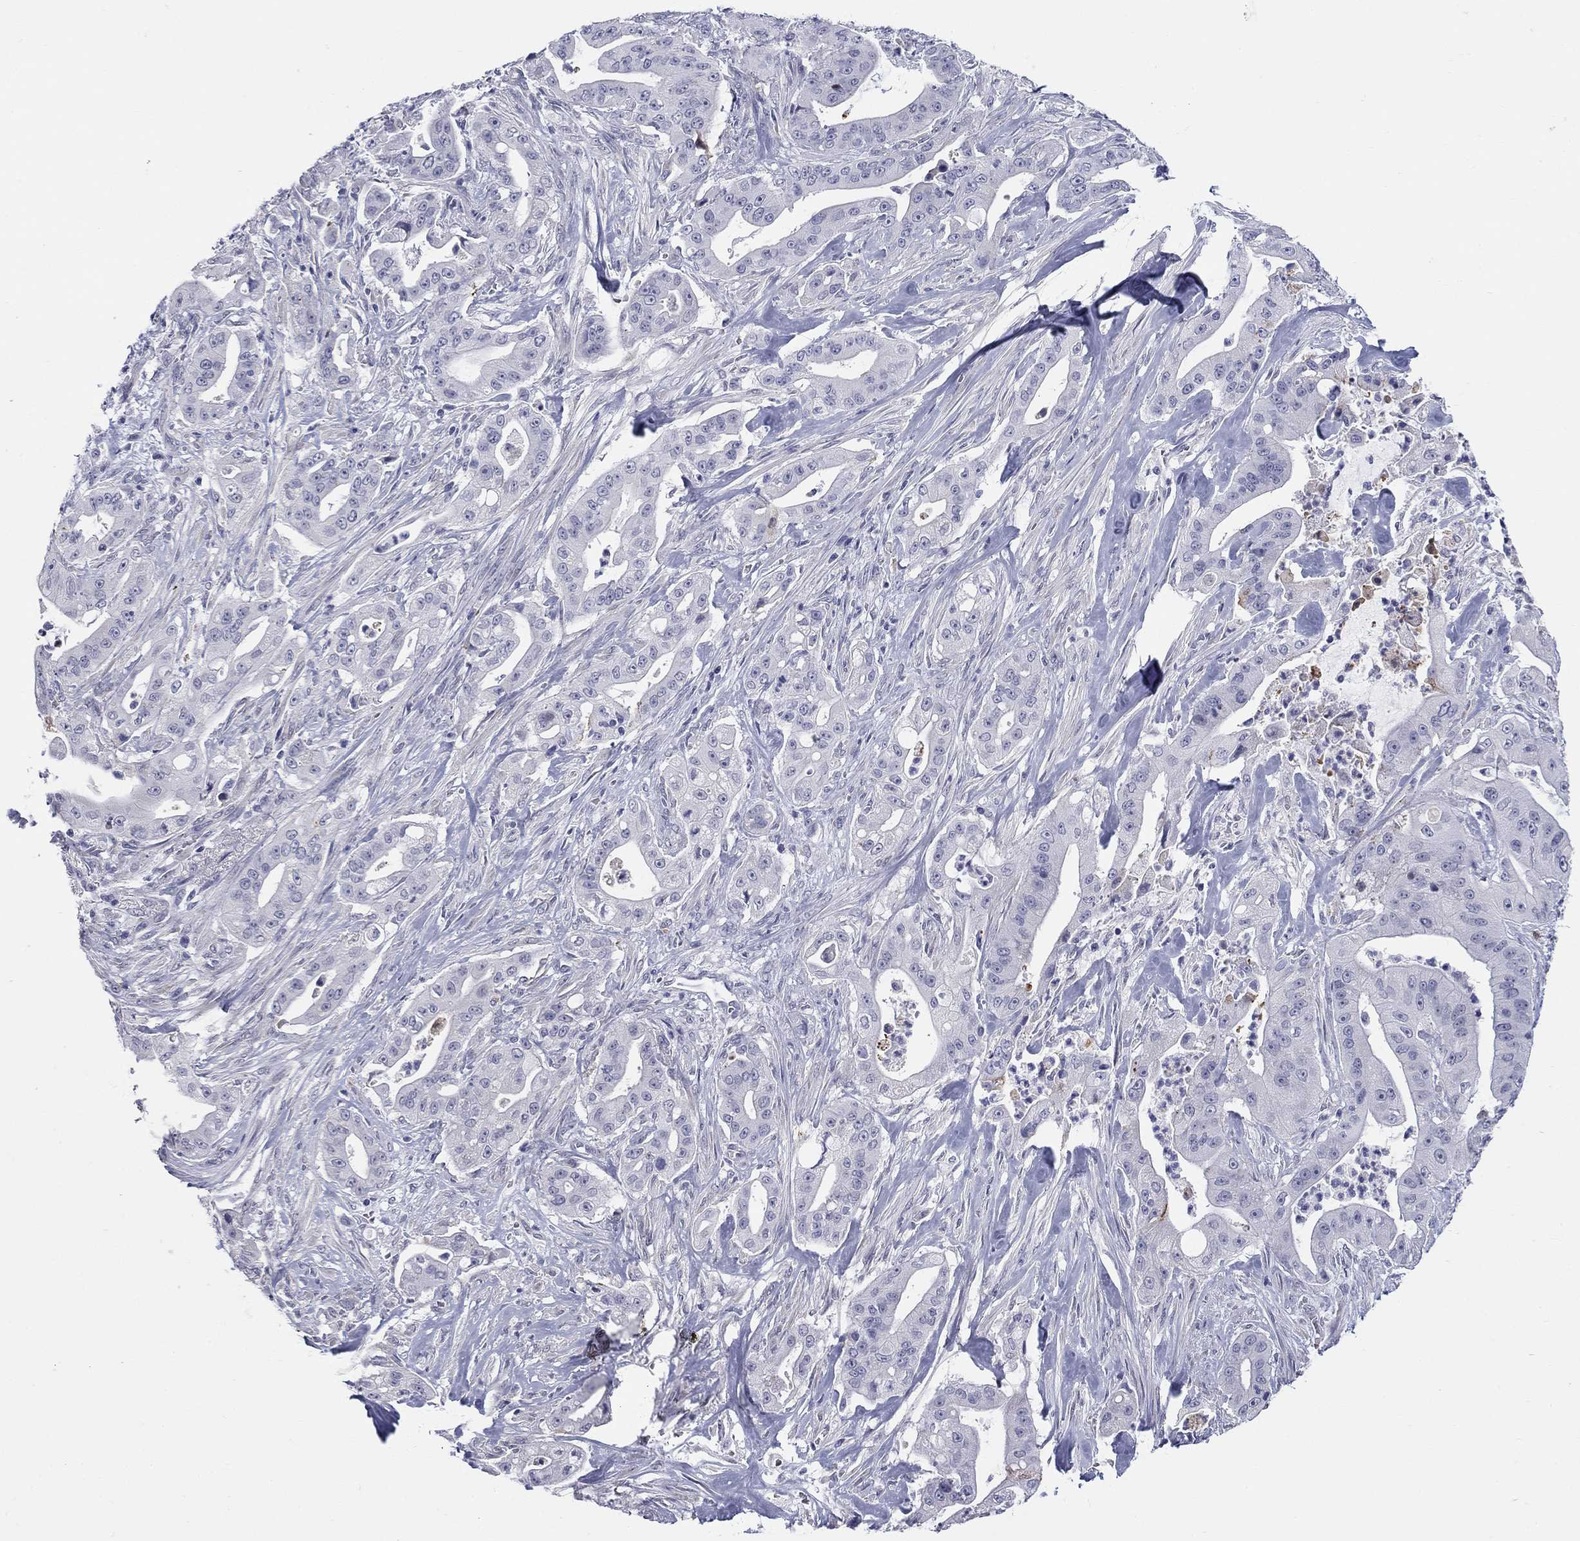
{"staining": {"intensity": "negative", "quantity": "none", "location": "none"}, "tissue": "pancreatic cancer", "cell_type": "Tumor cells", "image_type": "cancer", "snomed": [{"axis": "morphology", "description": "Normal tissue, NOS"}, {"axis": "morphology", "description": "Inflammation, NOS"}, {"axis": "morphology", "description": "Adenocarcinoma, NOS"}, {"axis": "topography", "description": "Pancreas"}], "caption": "Image shows no protein staining in tumor cells of pancreatic adenocarcinoma tissue.", "gene": "ECEL1", "patient": {"sex": "male", "age": 57}}